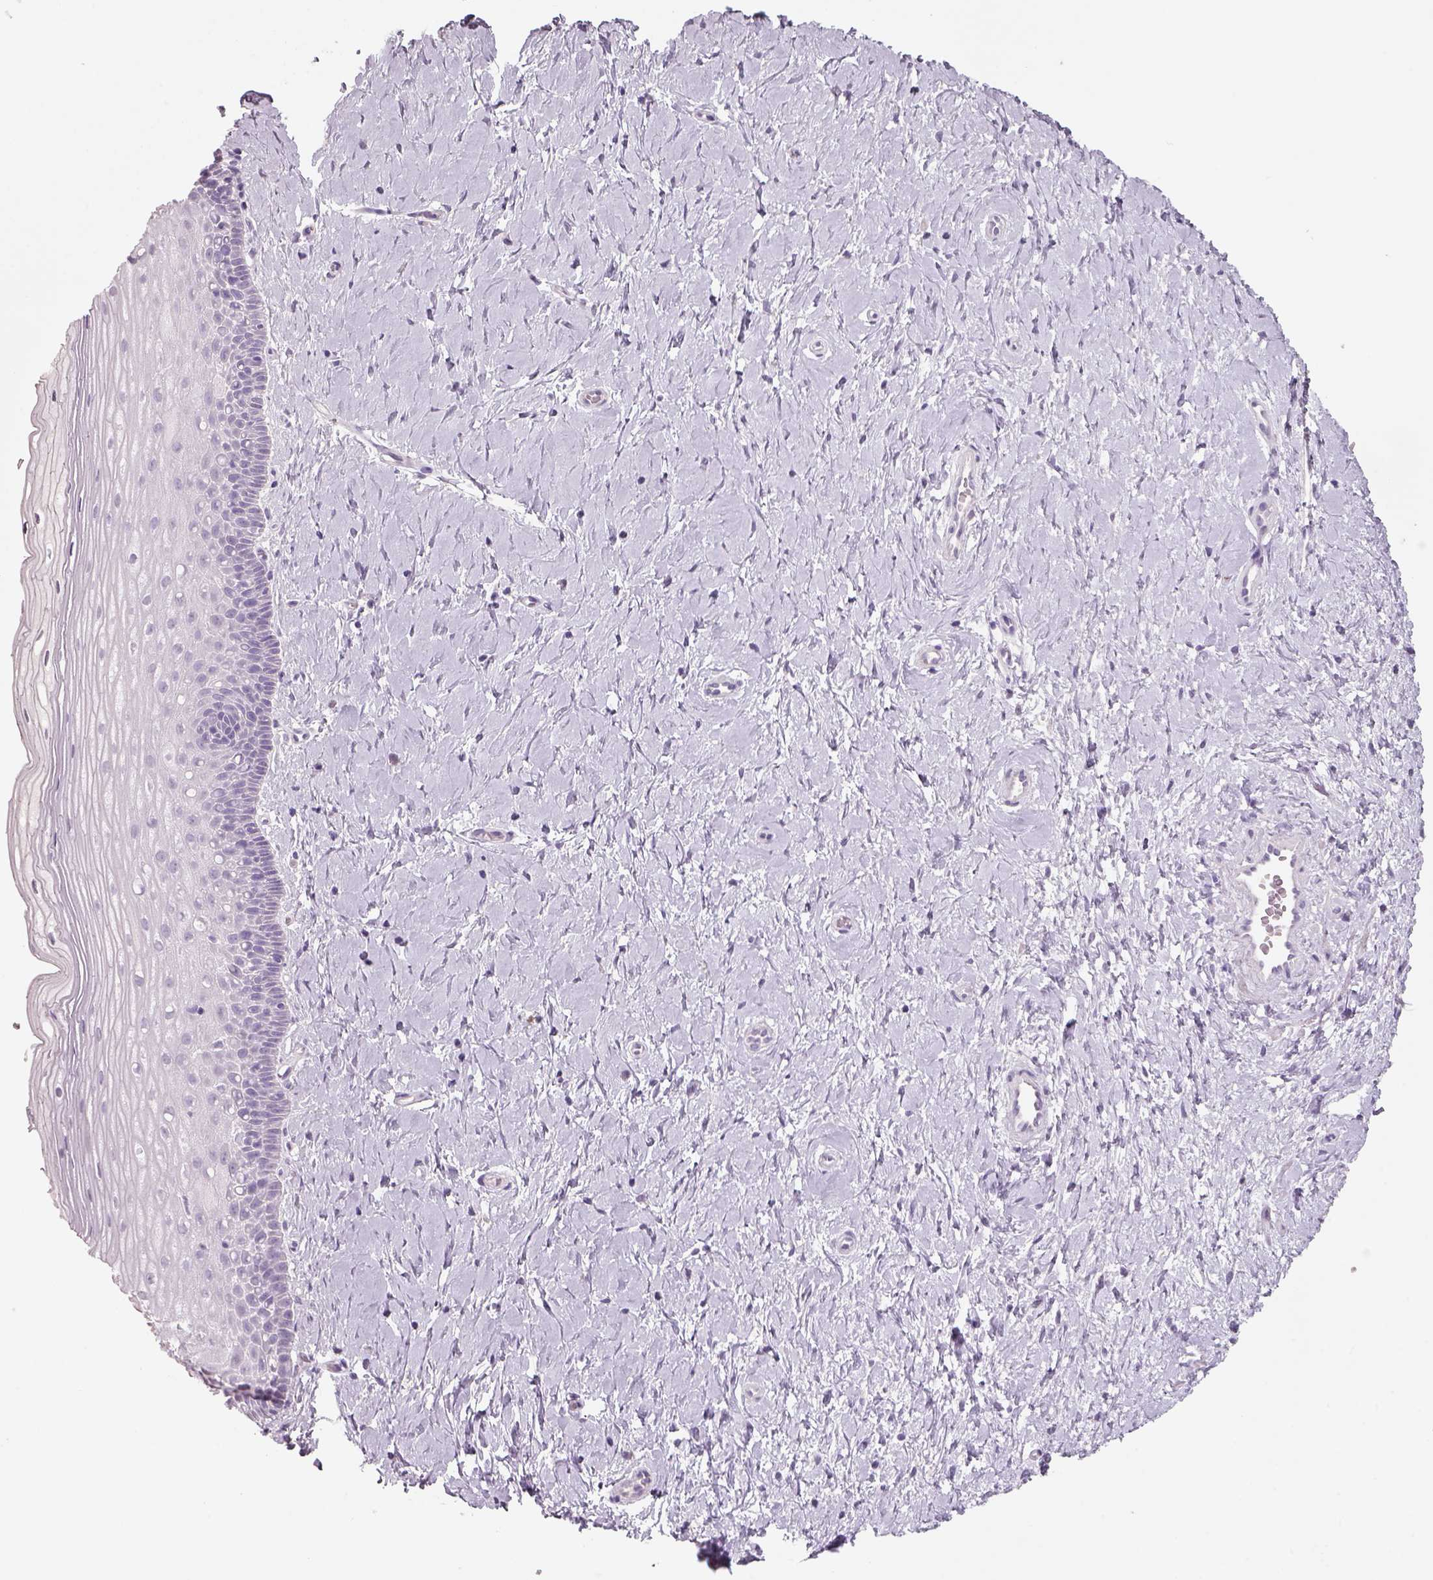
{"staining": {"intensity": "negative", "quantity": "none", "location": "none"}, "tissue": "cervix", "cell_type": "Glandular cells", "image_type": "normal", "snomed": [{"axis": "morphology", "description": "Normal tissue, NOS"}, {"axis": "topography", "description": "Cervix"}], "caption": "There is no significant expression in glandular cells of cervix. Nuclei are stained in blue.", "gene": "SLC6A2", "patient": {"sex": "female", "age": 37}}